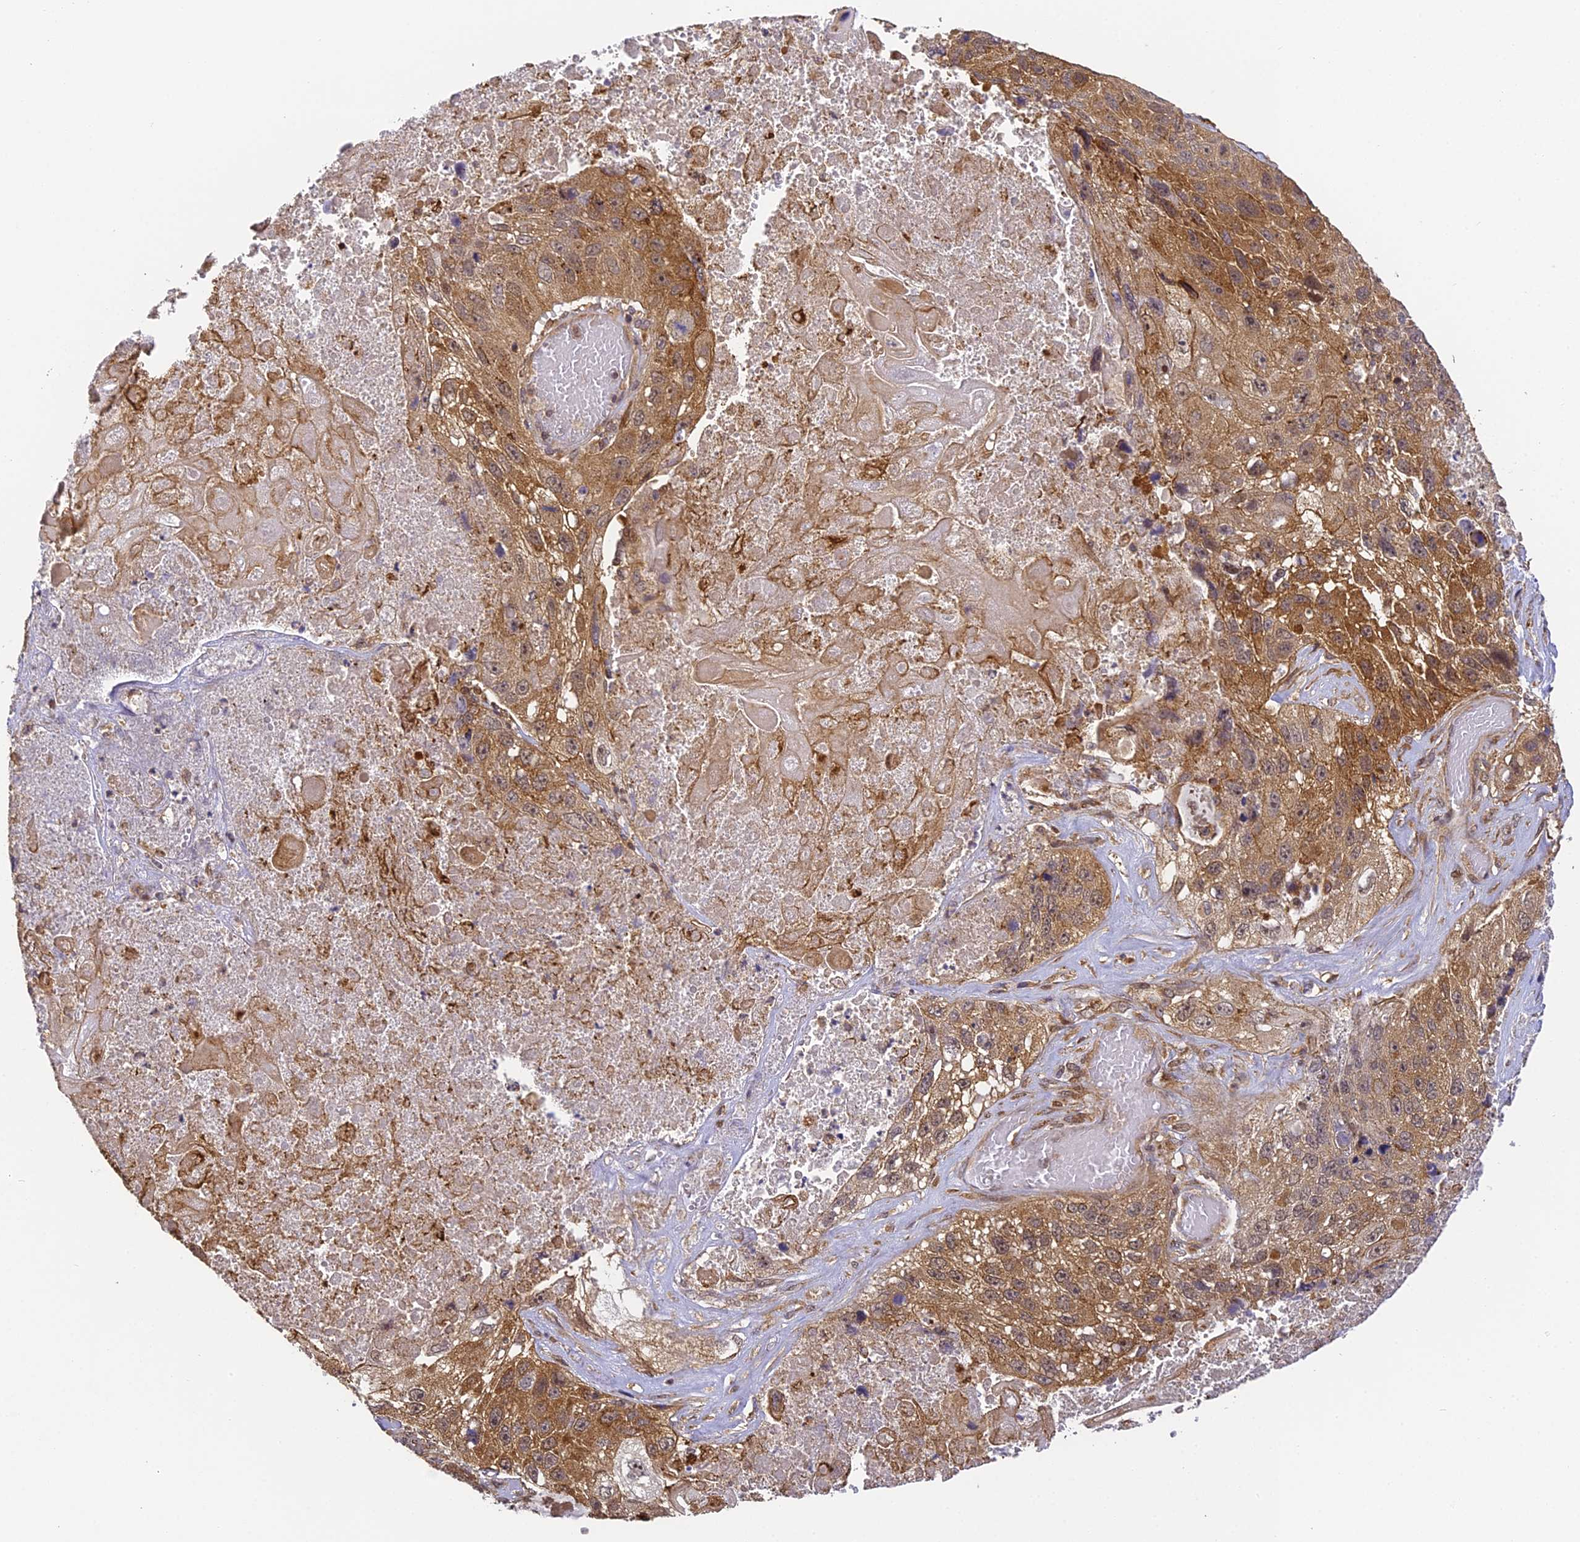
{"staining": {"intensity": "moderate", "quantity": ">75%", "location": "cytoplasmic/membranous,nuclear"}, "tissue": "lung cancer", "cell_type": "Tumor cells", "image_type": "cancer", "snomed": [{"axis": "morphology", "description": "Squamous cell carcinoma, NOS"}, {"axis": "topography", "description": "Lung"}], "caption": "There is medium levels of moderate cytoplasmic/membranous and nuclear expression in tumor cells of squamous cell carcinoma (lung), as demonstrated by immunohistochemical staining (brown color).", "gene": "ZNF443", "patient": {"sex": "male", "age": 61}}